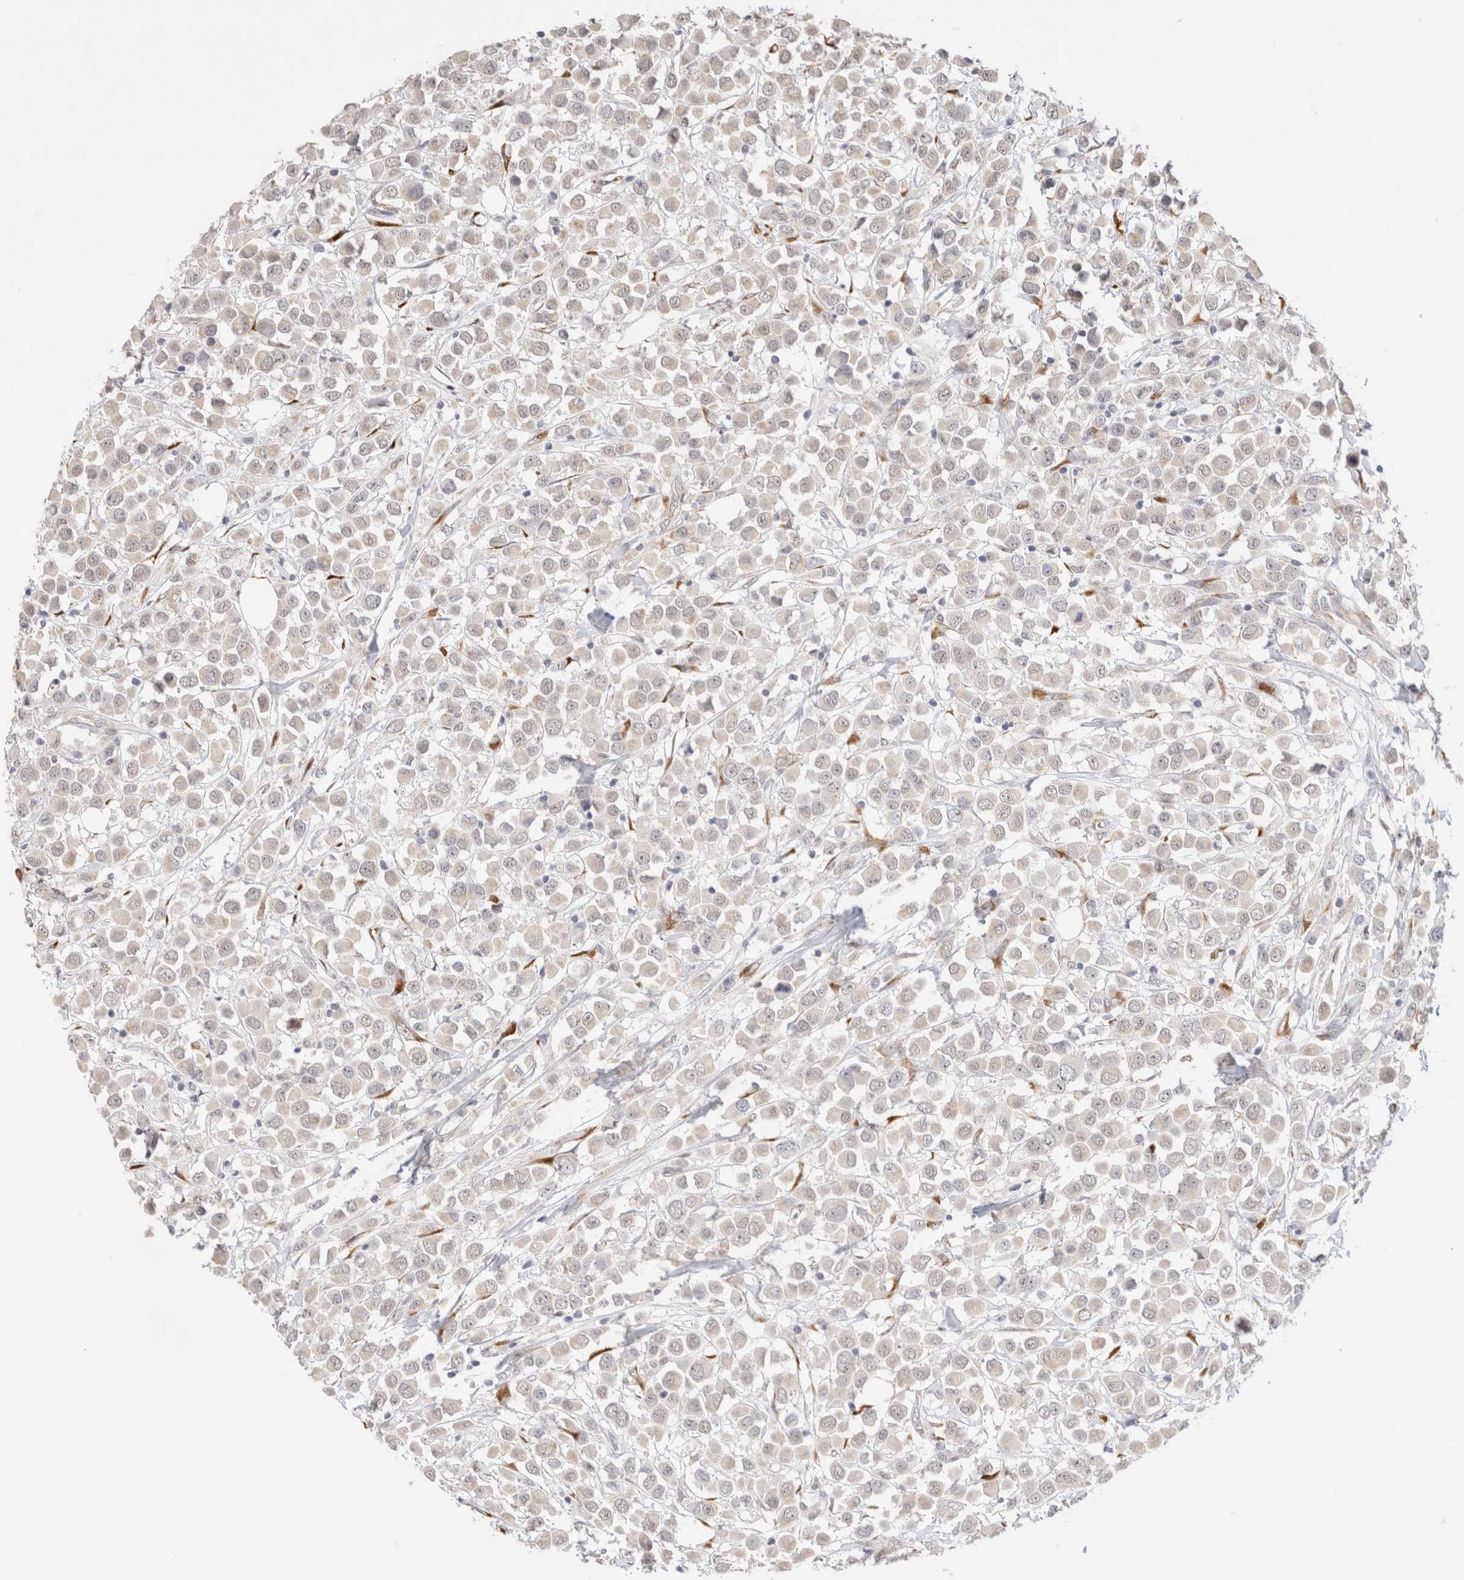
{"staining": {"intensity": "negative", "quantity": "none", "location": "none"}, "tissue": "breast cancer", "cell_type": "Tumor cells", "image_type": "cancer", "snomed": [{"axis": "morphology", "description": "Duct carcinoma"}, {"axis": "topography", "description": "Breast"}], "caption": "A high-resolution micrograph shows IHC staining of breast cancer, which demonstrates no significant staining in tumor cells.", "gene": "HDLBP", "patient": {"sex": "female", "age": 61}}